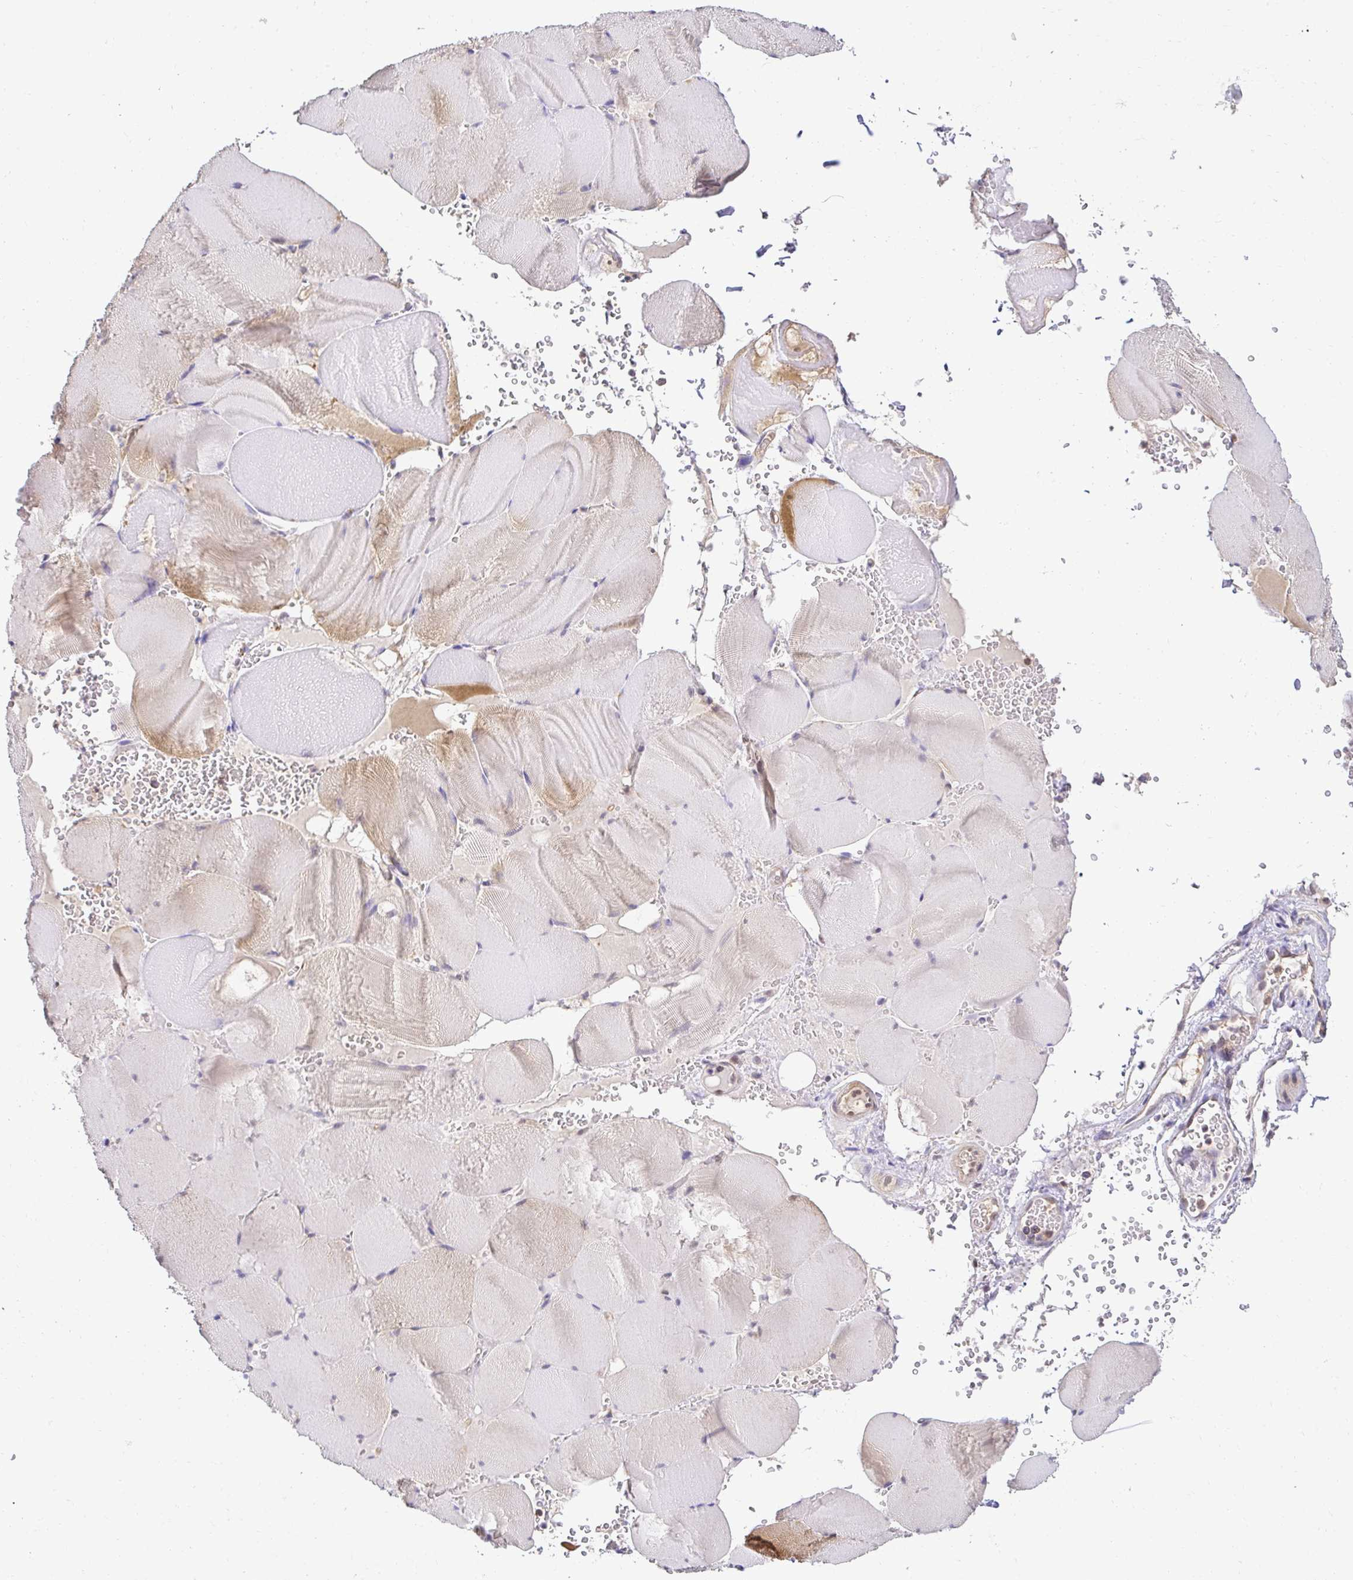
{"staining": {"intensity": "weak", "quantity": "25%-75%", "location": "cytoplasmic/membranous"}, "tissue": "skeletal muscle", "cell_type": "Myocytes", "image_type": "normal", "snomed": [{"axis": "morphology", "description": "Normal tissue, NOS"}, {"axis": "topography", "description": "Skeletal muscle"}, {"axis": "topography", "description": "Head-Neck"}], "caption": "Approximately 25%-75% of myocytes in benign human skeletal muscle reveal weak cytoplasmic/membranous protein staining as visualized by brown immunohistochemical staining.", "gene": "PSMA4", "patient": {"sex": "male", "age": 66}}